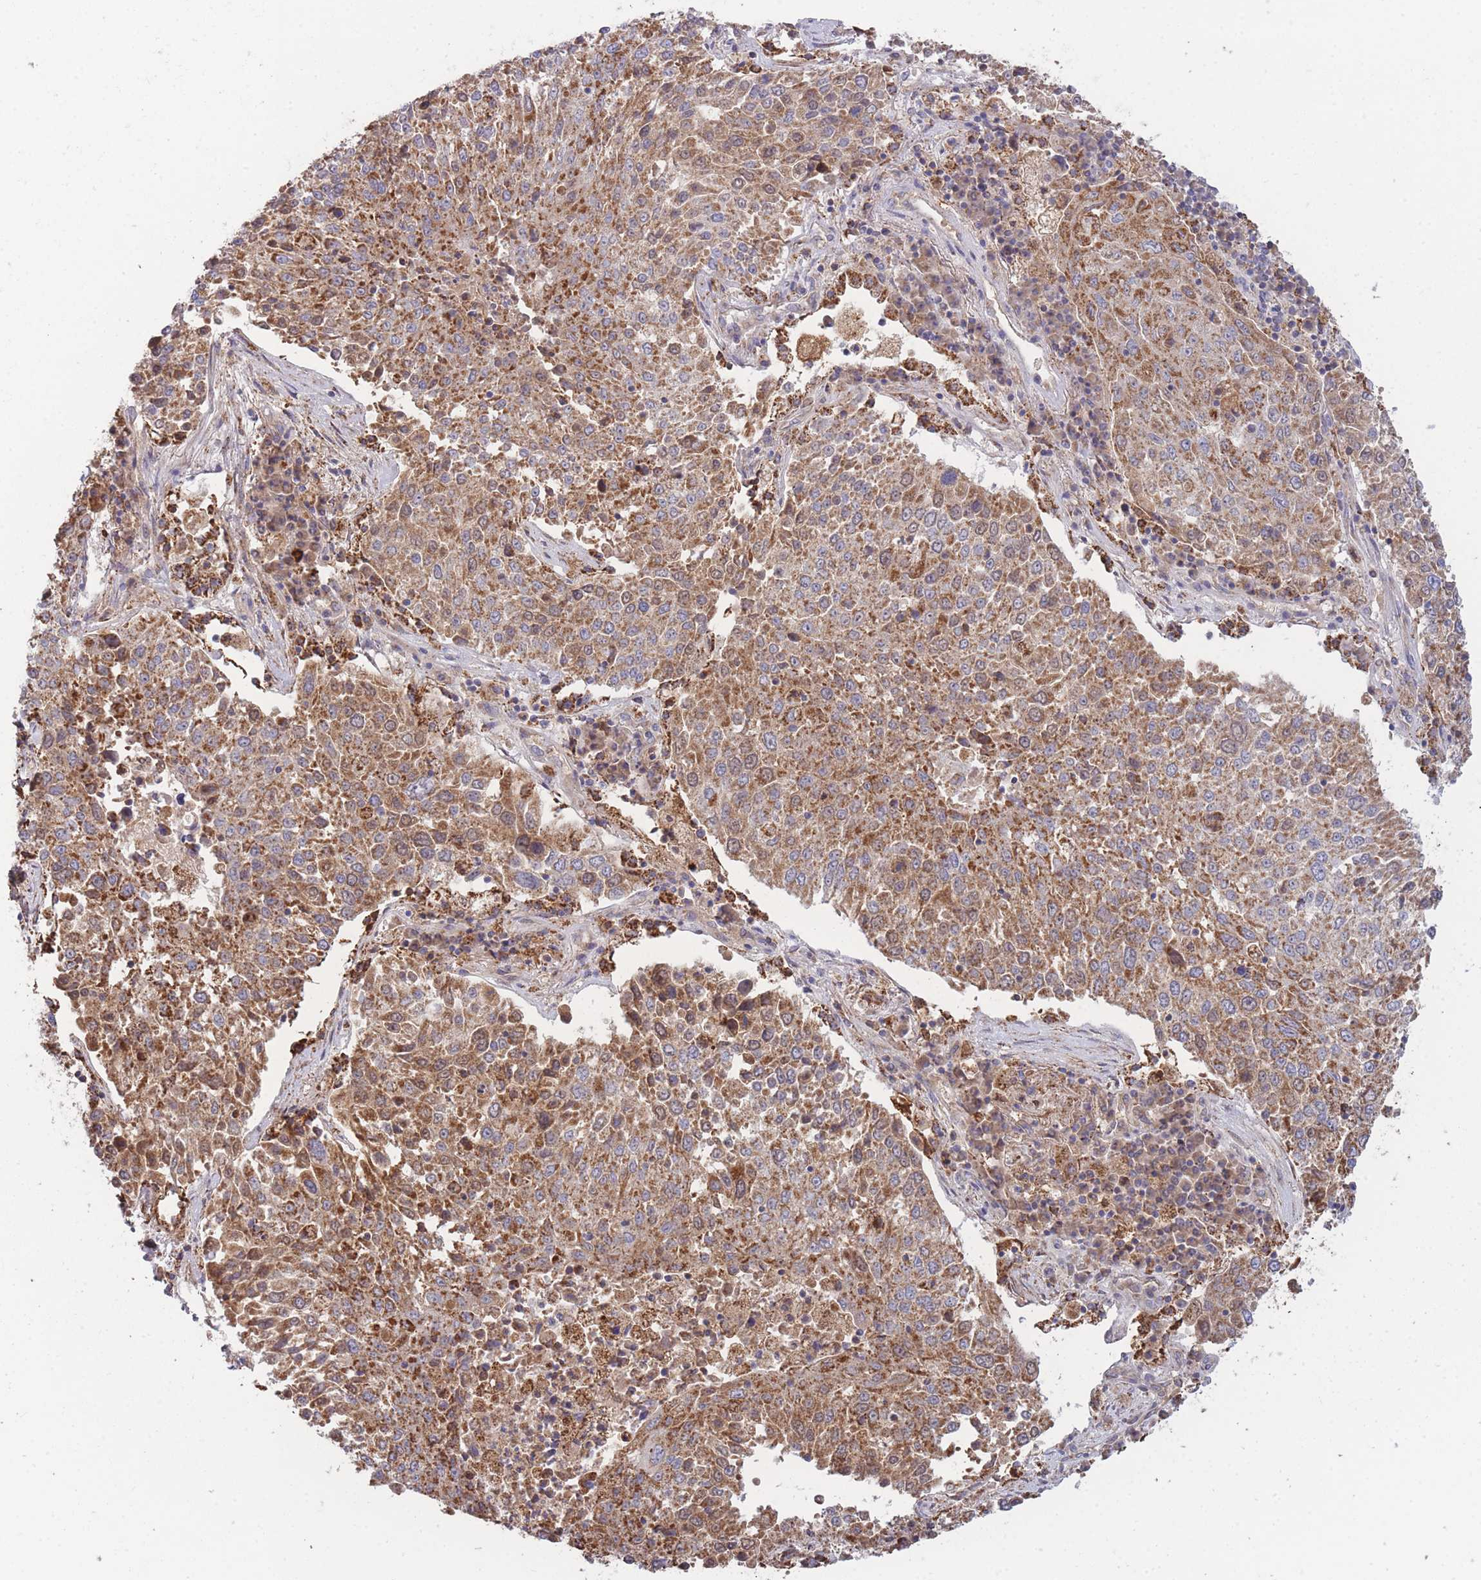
{"staining": {"intensity": "moderate", "quantity": ">75%", "location": "cytoplasmic/membranous"}, "tissue": "lung cancer", "cell_type": "Tumor cells", "image_type": "cancer", "snomed": [{"axis": "morphology", "description": "Squamous cell carcinoma, NOS"}, {"axis": "topography", "description": "Lung"}], "caption": "Lung cancer (squamous cell carcinoma) stained with immunohistochemistry (IHC) demonstrates moderate cytoplasmic/membranous expression in approximately >75% of tumor cells.", "gene": "MRPL17", "patient": {"sex": "male", "age": 65}}